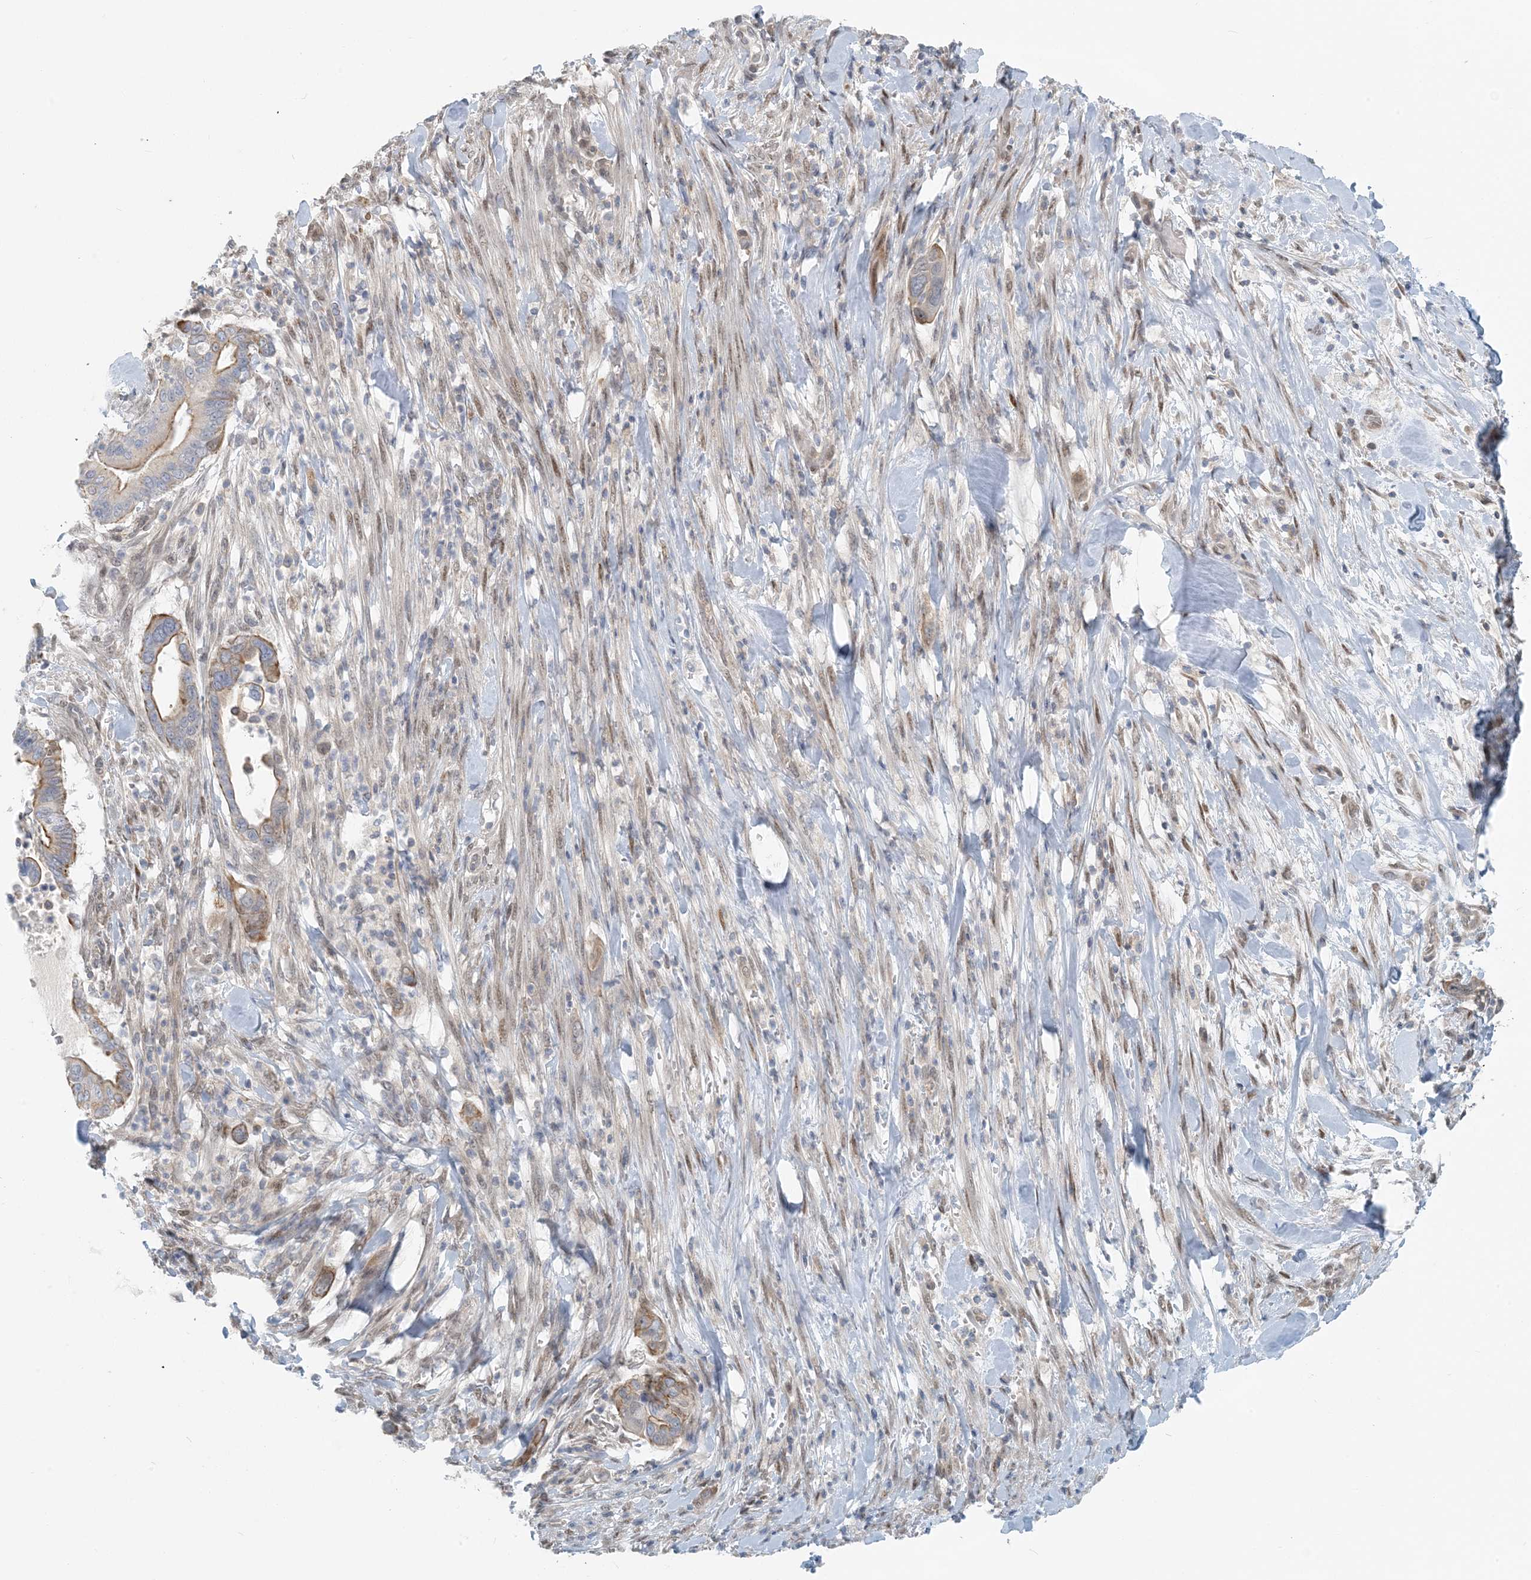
{"staining": {"intensity": "moderate", "quantity": "25%-75%", "location": "cytoplasmic/membranous"}, "tissue": "pancreatic cancer", "cell_type": "Tumor cells", "image_type": "cancer", "snomed": [{"axis": "morphology", "description": "Adenocarcinoma, NOS"}, {"axis": "topography", "description": "Pancreas"}], "caption": "Tumor cells display medium levels of moderate cytoplasmic/membranous expression in about 25%-75% of cells in human pancreatic cancer (adenocarcinoma). The protein is shown in brown color, while the nuclei are stained blue.", "gene": "ZC3H12A", "patient": {"sex": "male", "age": 68}}